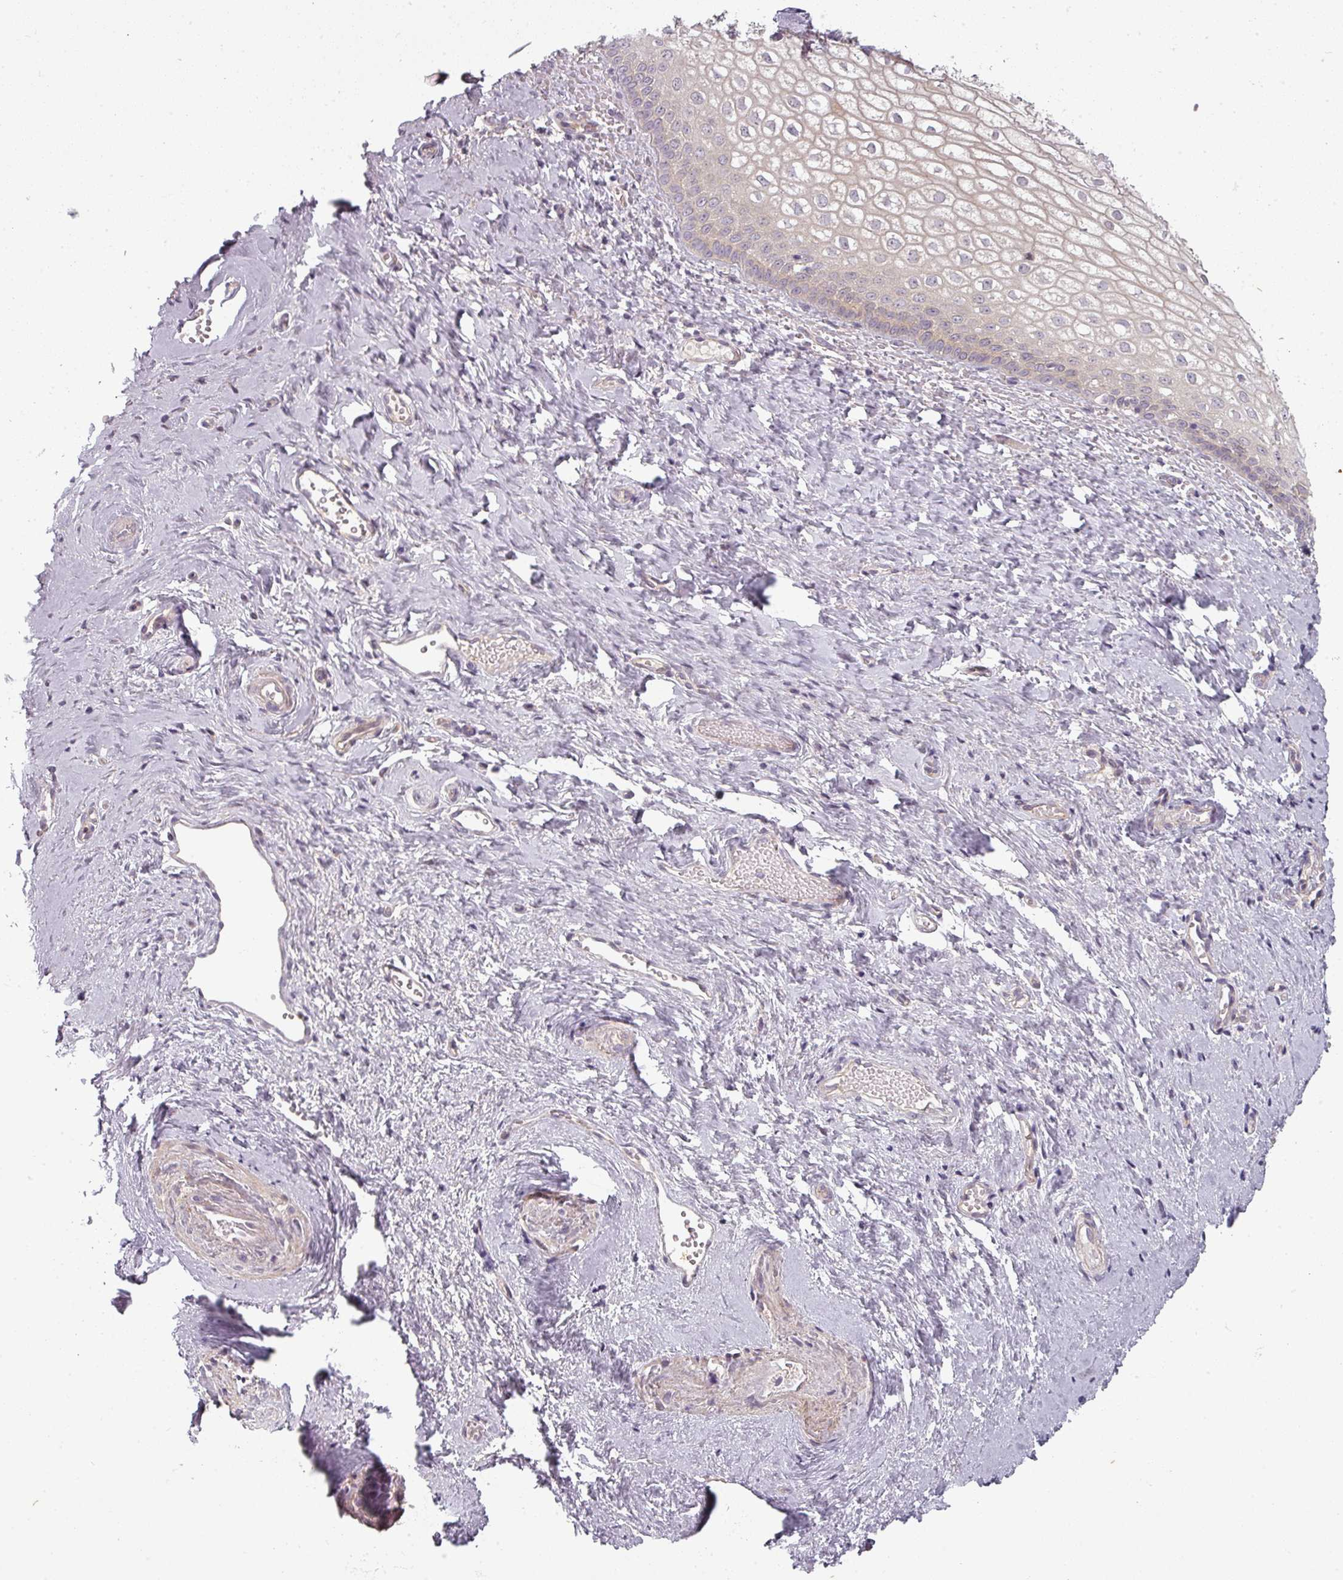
{"staining": {"intensity": "moderate", "quantity": "<25%", "location": "cytoplasmic/membranous"}, "tissue": "vagina", "cell_type": "Squamous epithelial cells", "image_type": "normal", "snomed": [{"axis": "morphology", "description": "Normal tissue, NOS"}, {"axis": "topography", "description": "Vagina"}], "caption": "Protein positivity by IHC shows moderate cytoplasmic/membranous expression in approximately <25% of squamous epithelial cells in benign vagina. Nuclei are stained in blue.", "gene": "SLC16A9", "patient": {"sex": "female", "age": 59}}